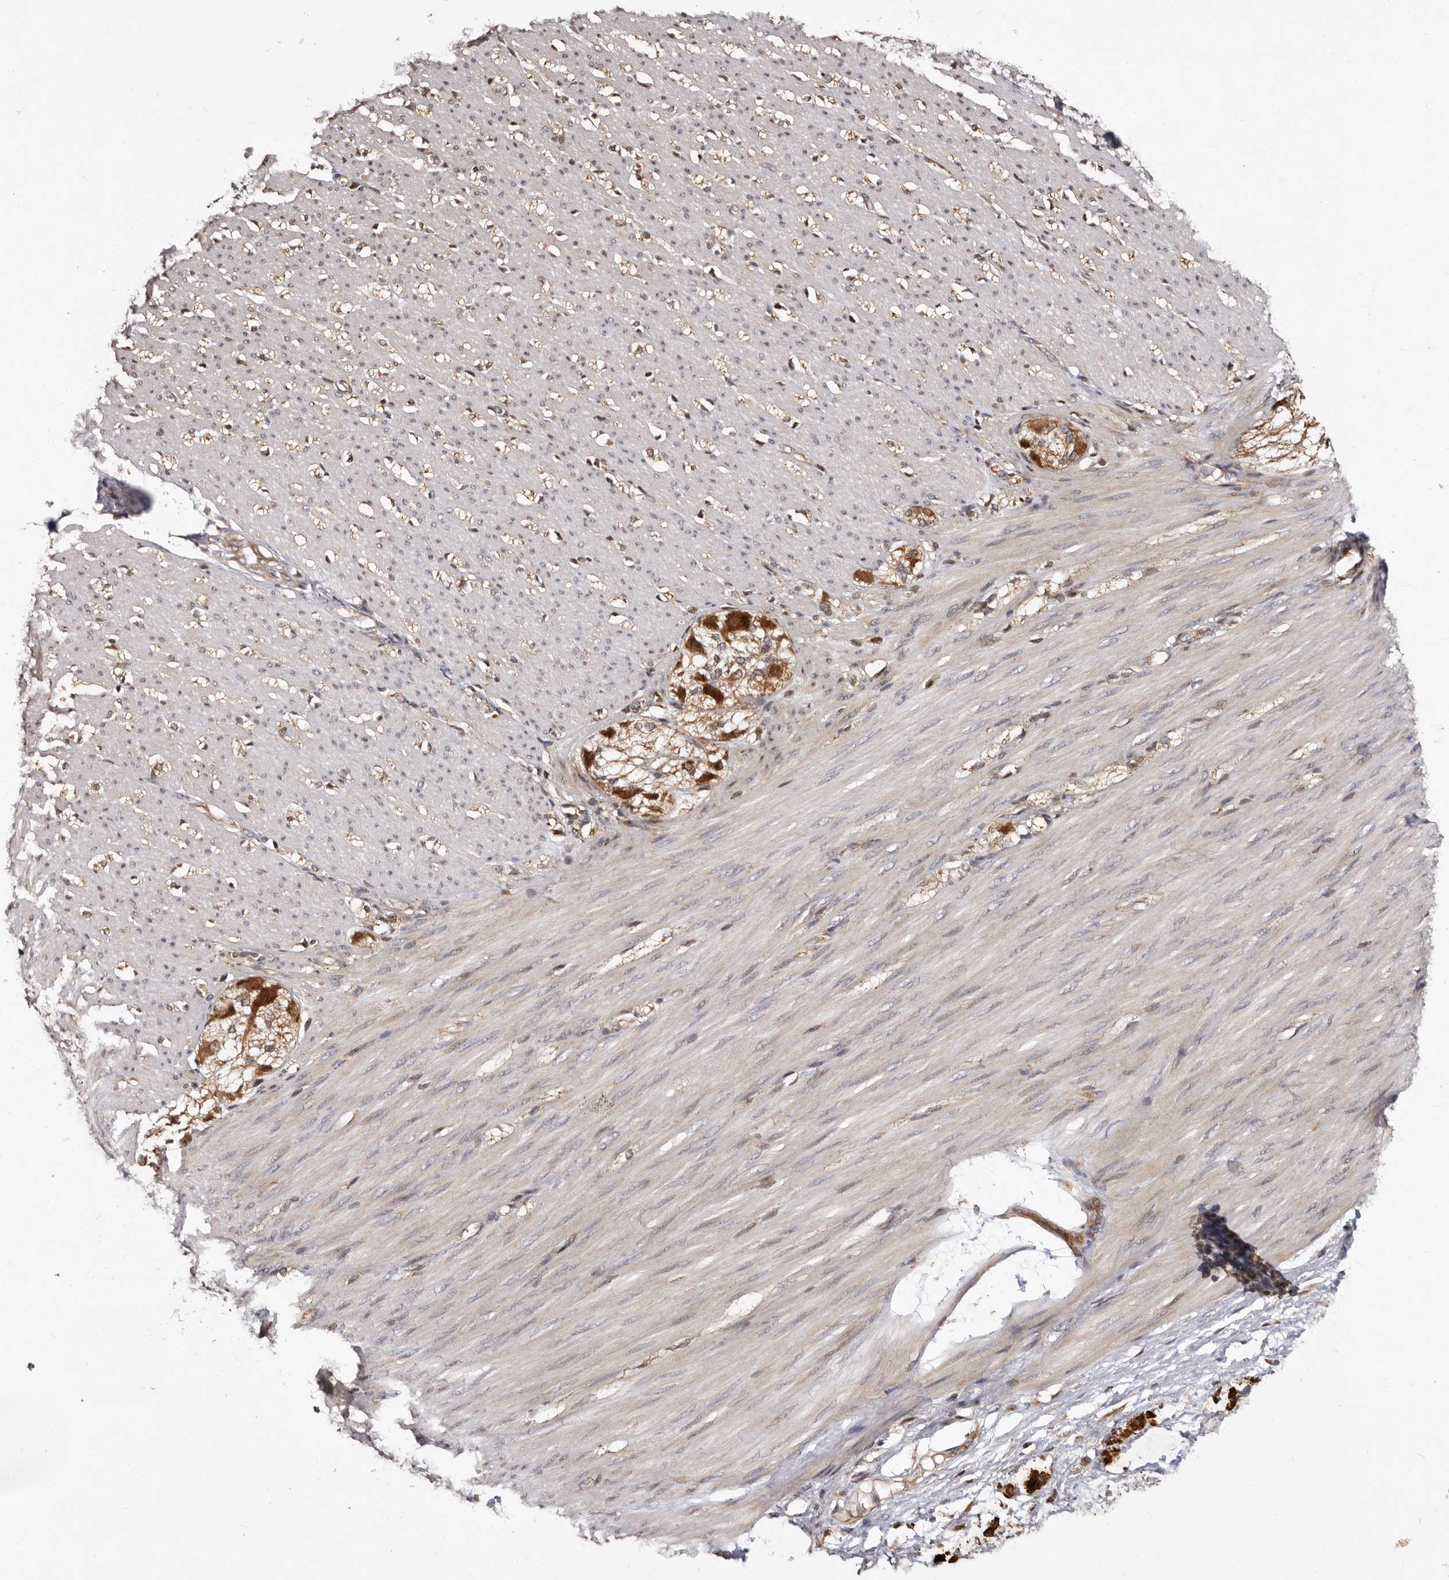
{"staining": {"intensity": "weak", "quantity": "25%-75%", "location": "cytoplasmic/membranous"}, "tissue": "smooth muscle", "cell_type": "Smooth muscle cells", "image_type": "normal", "snomed": [{"axis": "morphology", "description": "Normal tissue, NOS"}, {"axis": "morphology", "description": "Adenocarcinoma, NOS"}, {"axis": "topography", "description": "Colon"}, {"axis": "topography", "description": "Peripheral nerve tissue"}], "caption": "Smooth muscle was stained to show a protein in brown. There is low levels of weak cytoplasmic/membranous positivity in approximately 25%-75% of smooth muscle cells. (IHC, brightfield microscopy, high magnification).", "gene": "WEE2", "patient": {"sex": "male", "age": 14}}